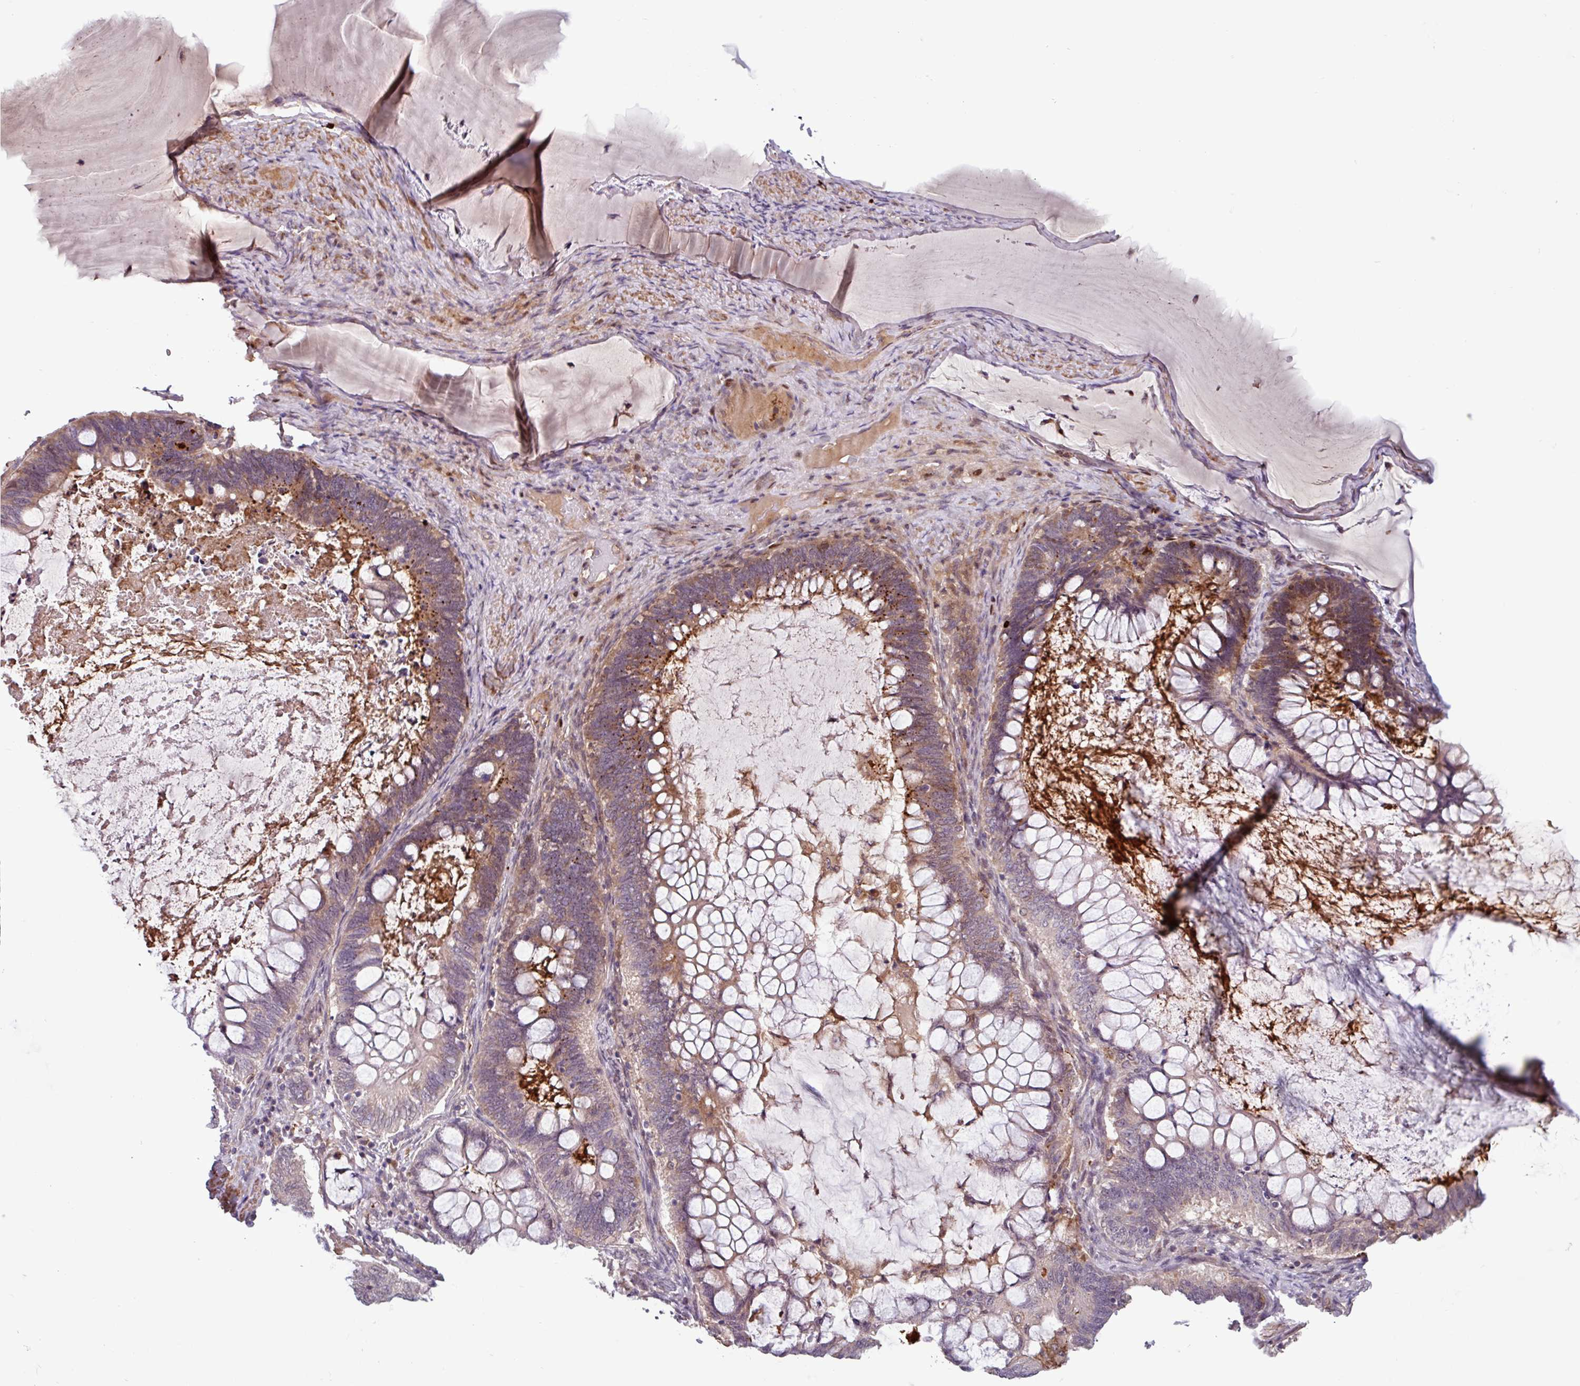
{"staining": {"intensity": "moderate", "quantity": "<25%", "location": "cytoplasmic/membranous"}, "tissue": "ovarian cancer", "cell_type": "Tumor cells", "image_type": "cancer", "snomed": [{"axis": "morphology", "description": "Cystadenocarcinoma, mucinous, NOS"}, {"axis": "topography", "description": "Ovary"}], "caption": "Immunohistochemistry (IHC) (DAB) staining of human ovarian mucinous cystadenocarcinoma displays moderate cytoplasmic/membranous protein positivity in approximately <25% of tumor cells.", "gene": "PCED1A", "patient": {"sex": "female", "age": 61}}